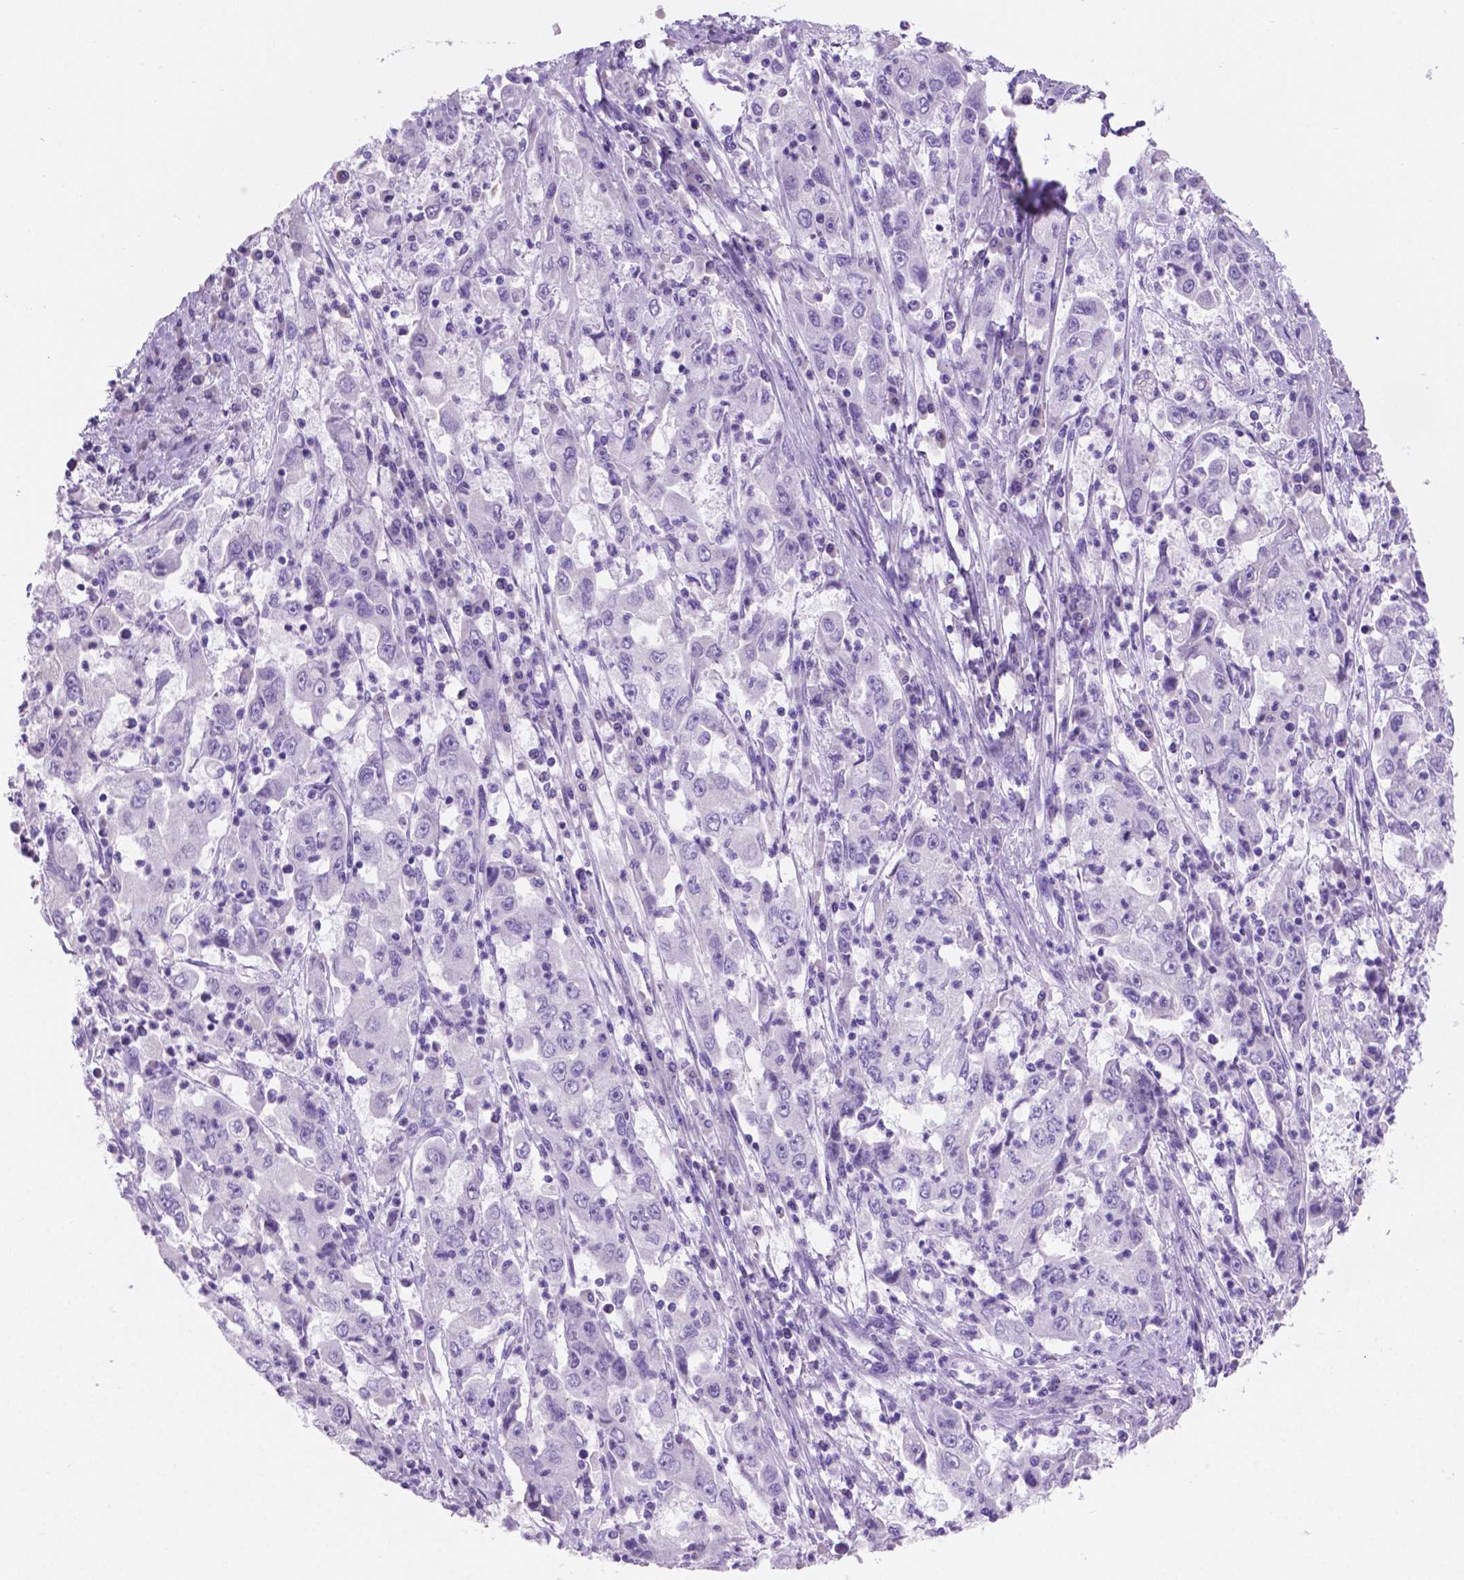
{"staining": {"intensity": "negative", "quantity": "none", "location": "none"}, "tissue": "cervical cancer", "cell_type": "Tumor cells", "image_type": "cancer", "snomed": [{"axis": "morphology", "description": "Squamous cell carcinoma, NOS"}, {"axis": "topography", "description": "Cervix"}], "caption": "The image exhibits no significant positivity in tumor cells of cervical squamous cell carcinoma. The staining was performed using DAB to visualize the protein expression in brown, while the nuclei were stained in blue with hematoxylin (Magnification: 20x).", "gene": "GRIN2B", "patient": {"sex": "female", "age": 36}}